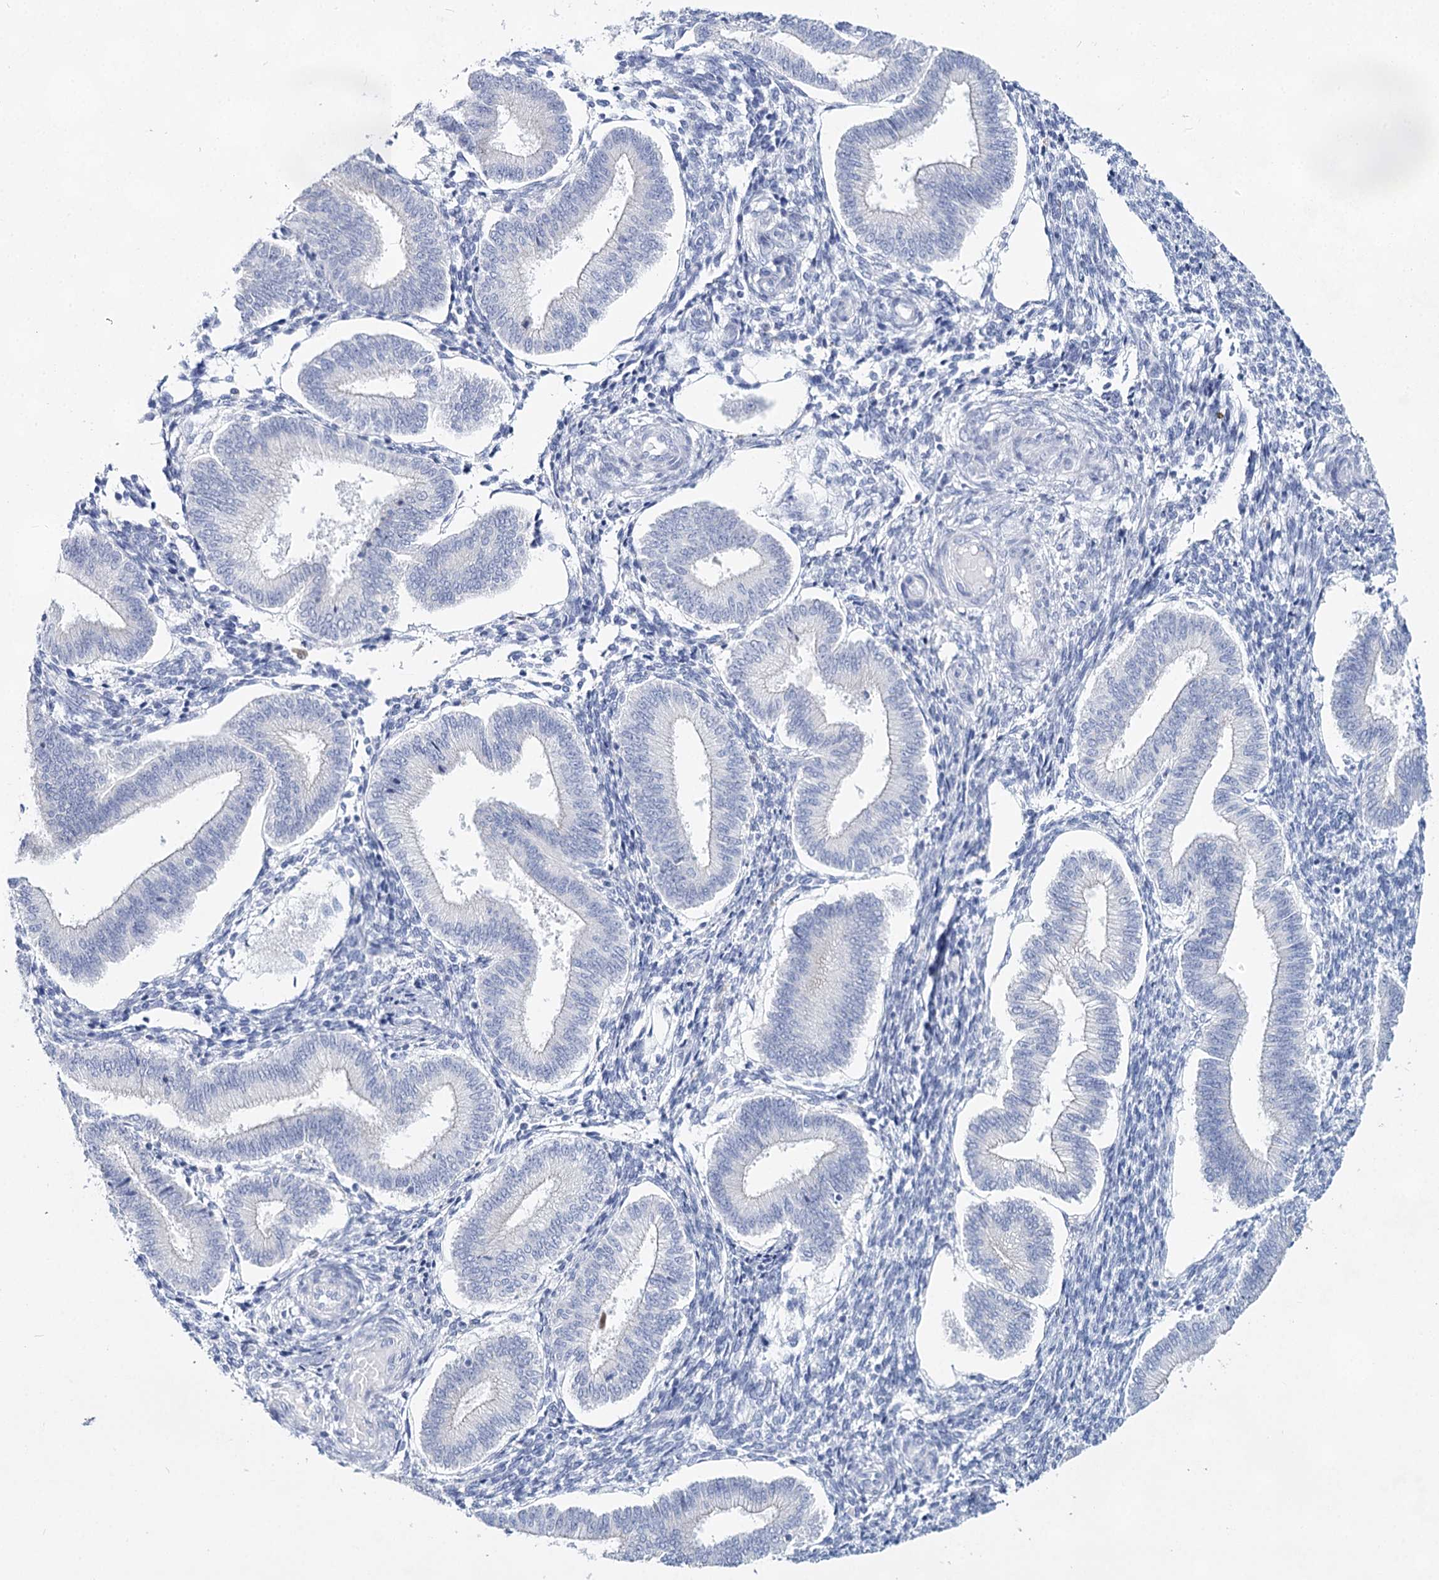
{"staining": {"intensity": "negative", "quantity": "none", "location": "none"}, "tissue": "endometrium", "cell_type": "Cells in endometrial stroma", "image_type": "normal", "snomed": [{"axis": "morphology", "description": "Normal tissue, NOS"}, {"axis": "topography", "description": "Endometrium"}], "caption": "Immunohistochemistry photomicrograph of normal human endometrium stained for a protein (brown), which exhibits no positivity in cells in endometrial stroma. Brightfield microscopy of immunohistochemistry (IHC) stained with DAB (3,3'-diaminobenzidine) (brown) and hematoxylin (blue), captured at high magnification.", "gene": "SLC17A2", "patient": {"sex": "female", "age": 39}}